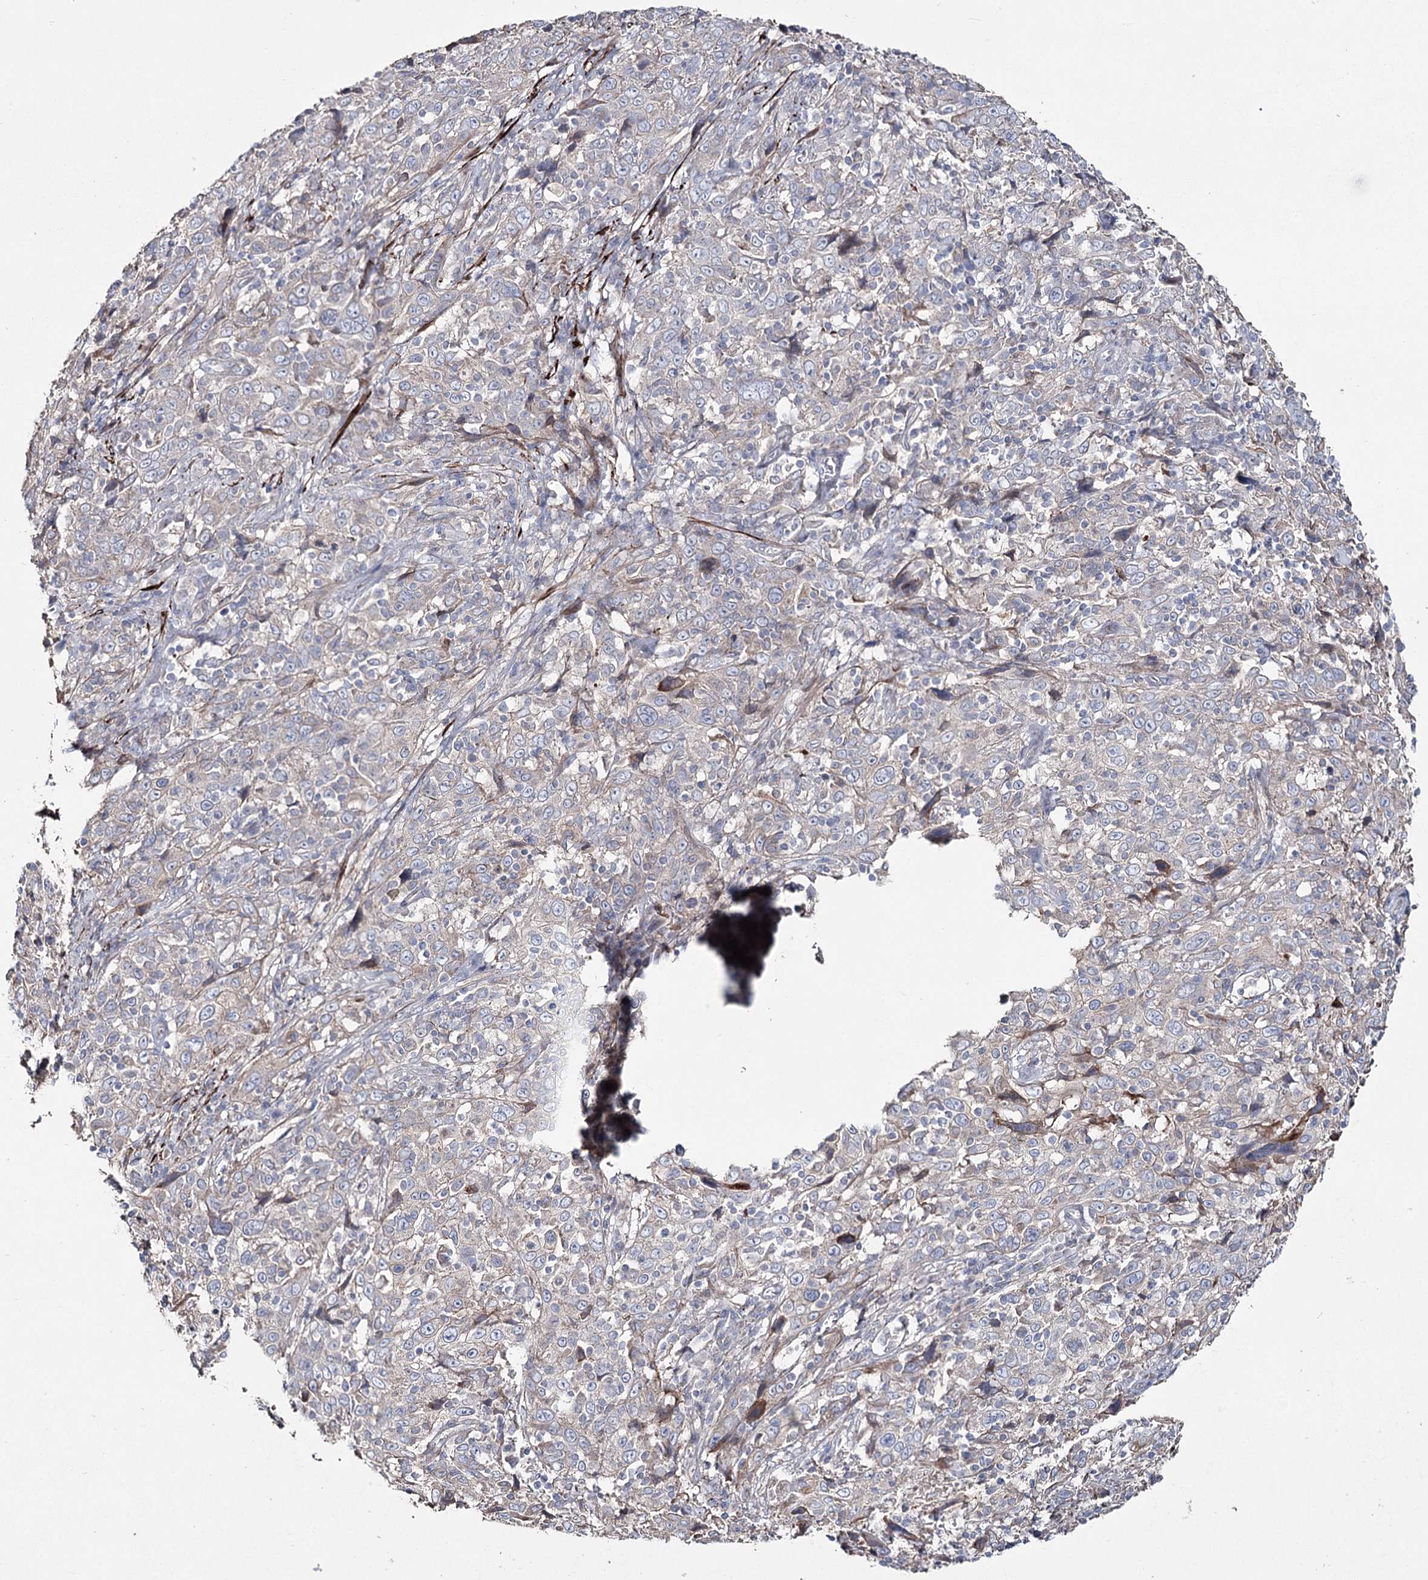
{"staining": {"intensity": "negative", "quantity": "none", "location": "none"}, "tissue": "cervical cancer", "cell_type": "Tumor cells", "image_type": "cancer", "snomed": [{"axis": "morphology", "description": "Squamous cell carcinoma, NOS"}, {"axis": "topography", "description": "Cervix"}], "caption": "Immunohistochemistry (IHC) photomicrograph of neoplastic tissue: human cervical cancer stained with DAB (3,3'-diaminobenzidine) demonstrates no significant protein staining in tumor cells. The staining is performed using DAB (3,3'-diaminobenzidine) brown chromogen with nuclei counter-stained in using hematoxylin.", "gene": "SUMF1", "patient": {"sex": "female", "age": 46}}